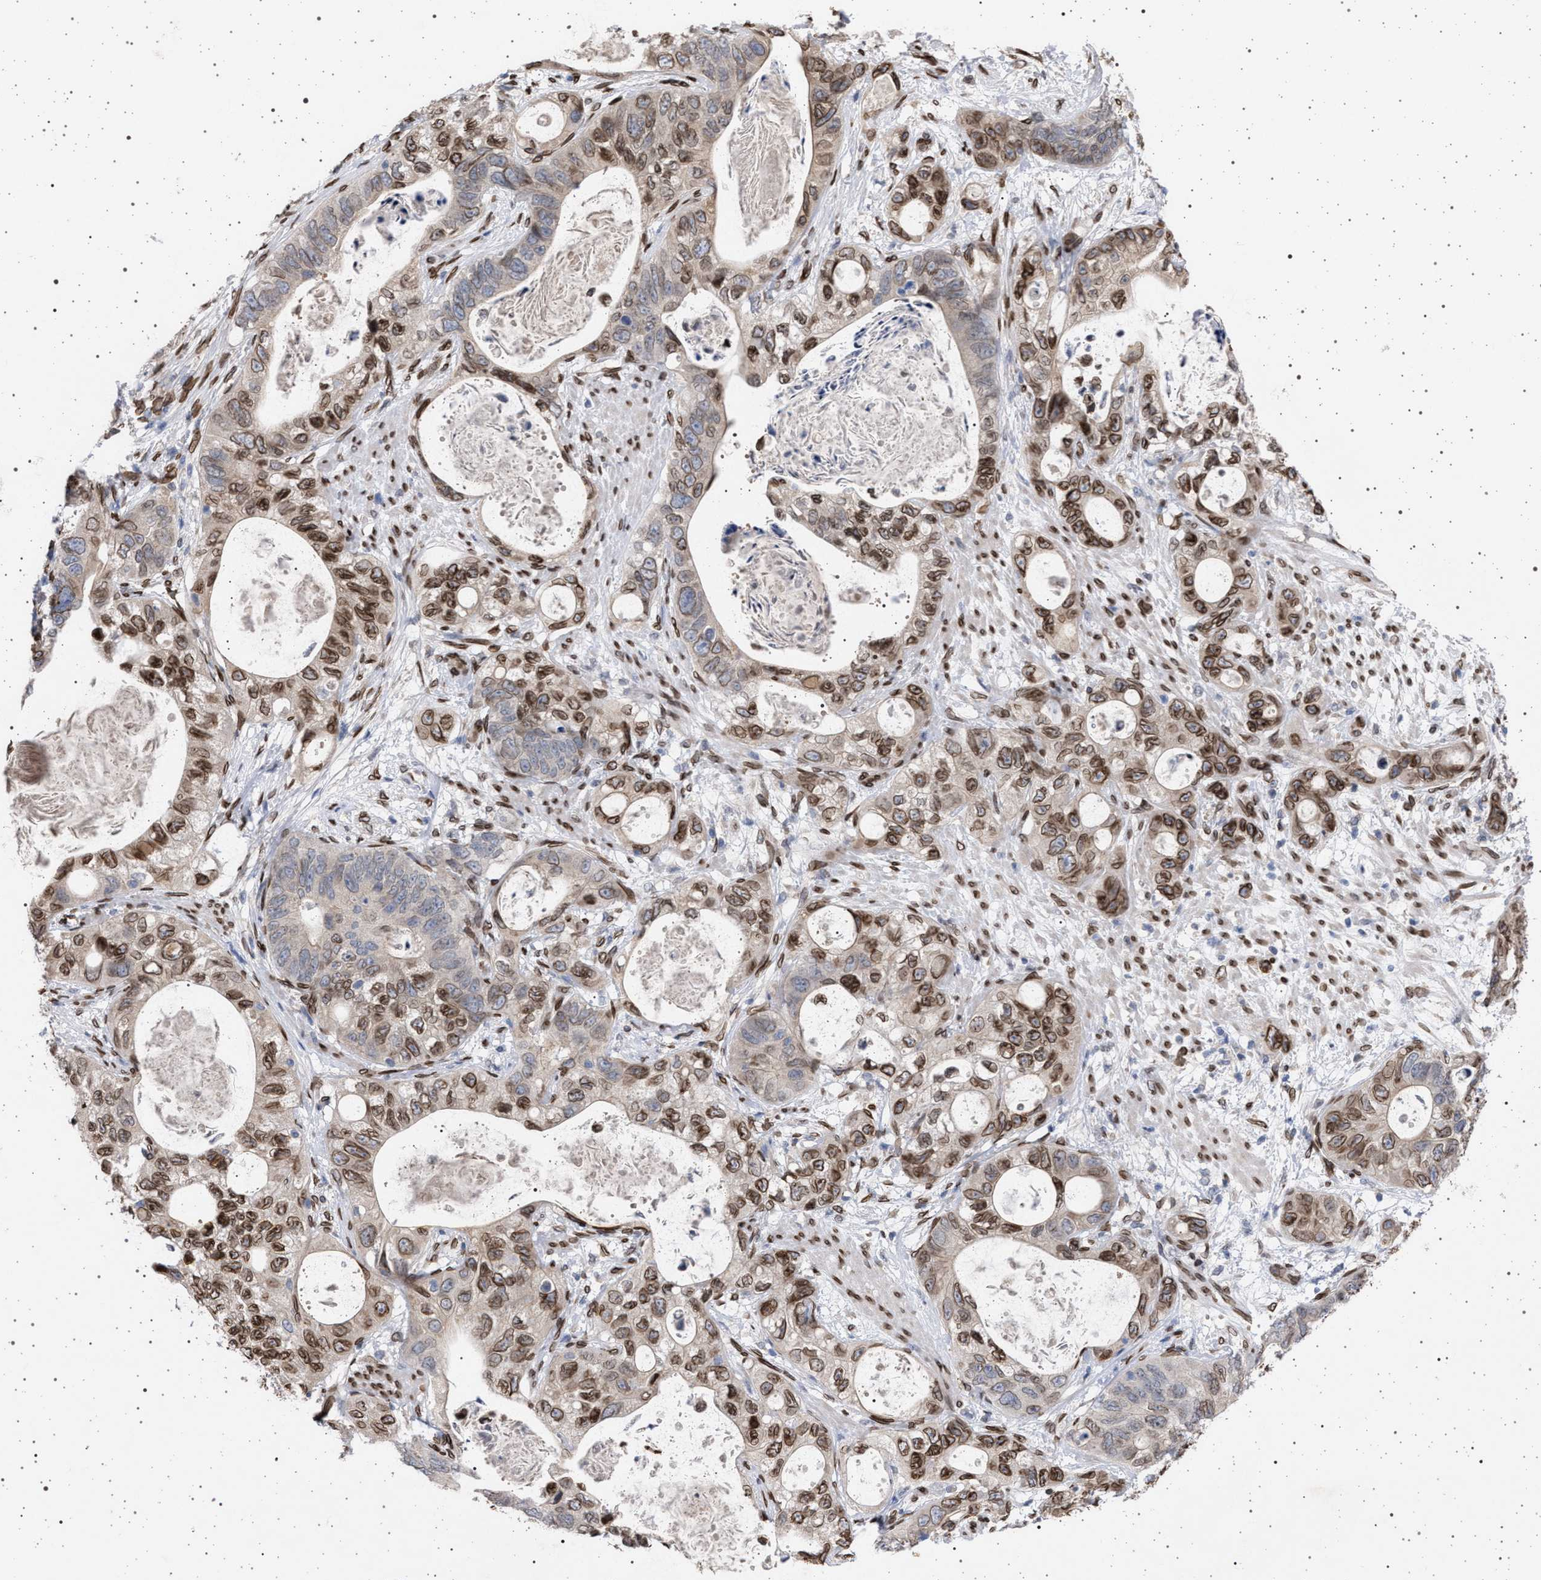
{"staining": {"intensity": "moderate", "quantity": "25%-75%", "location": "cytoplasmic/membranous,nuclear"}, "tissue": "stomach cancer", "cell_type": "Tumor cells", "image_type": "cancer", "snomed": [{"axis": "morphology", "description": "Normal tissue, NOS"}, {"axis": "morphology", "description": "Adenocarcinoma, NOS"}, {"axis": "topography", "description": "Stomach"}], "caption": "DAB immunohistochemical staining of human stomach adenocarcinoma reveals moderate cytoplasmic/membranous and nuclear protein staining in about 25%-75% of tumor cells. (IHC, brightfield microscopy, high magnification).", "gene": "ING2", "patient": {"sex": "female", "age": 89}}